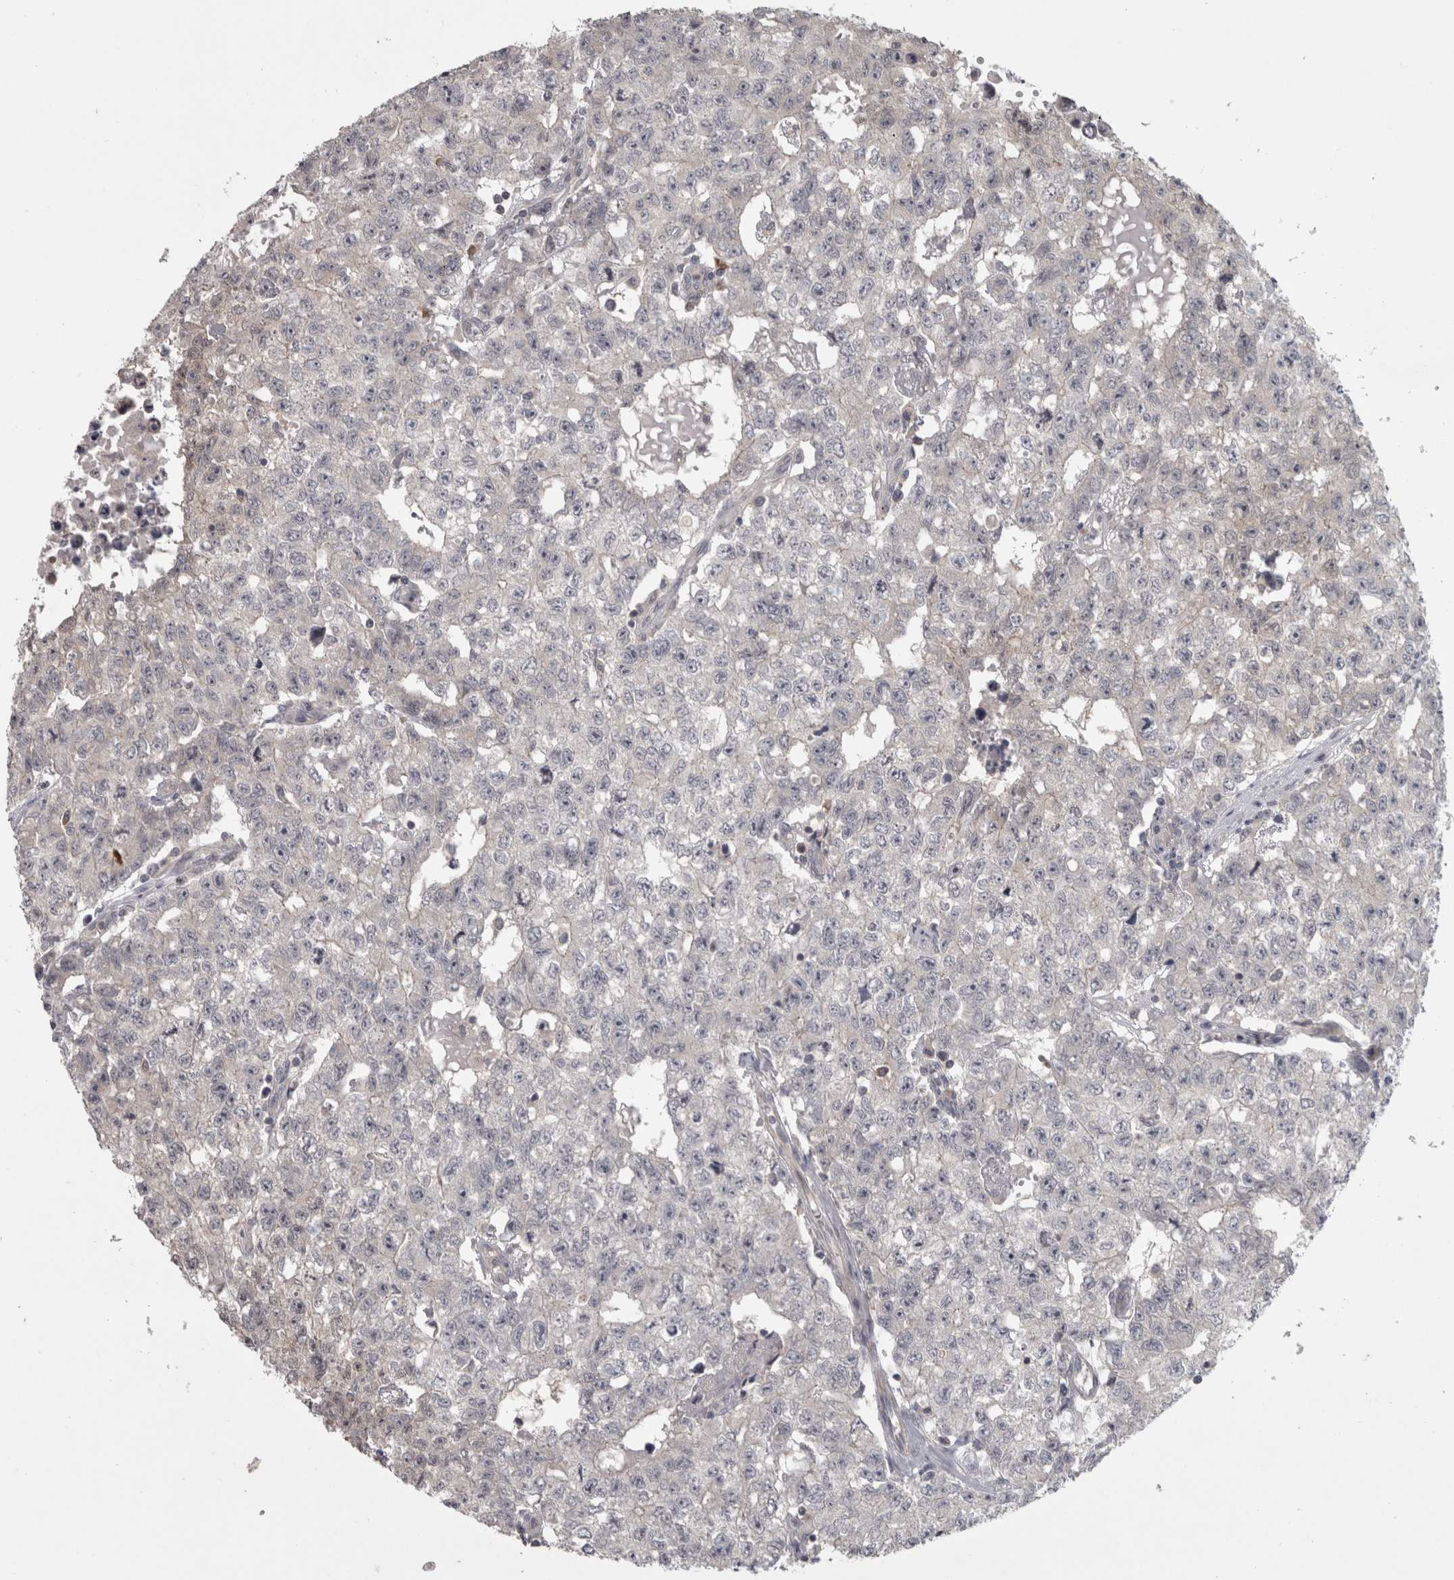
{"staining": {"intensity": "negative", "quantity": "none", "location": "none"}, "tissue": "testis cancer", "cell_type": "Tumor cells", "image_type": "cancer", "snomed": [{"axis": "morphology", "description": "Carcinoma, Embryonal, NOS"}, {"axis": "topography", "description": "Testis"}], "caption": "Tumor cells are negative for protein expression in human testis embryonal carcinoma.", "gene": "SLCO5A1", "patient": {"sex": "male", "age": 28}}